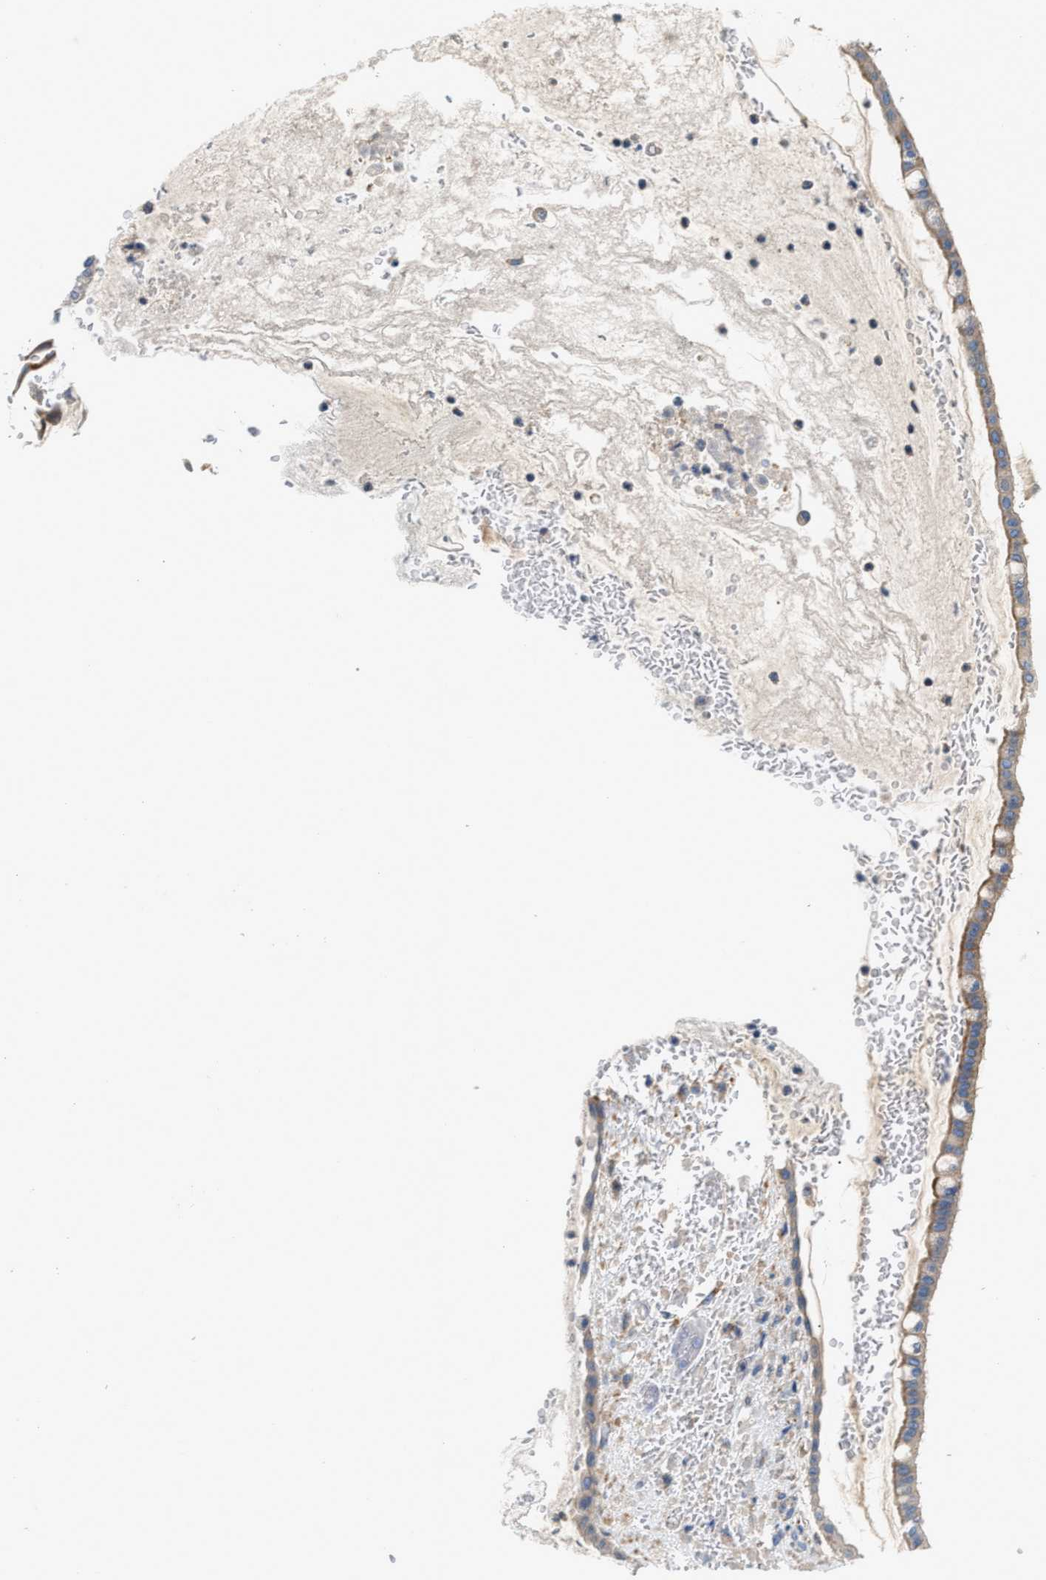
{"staining": {"intensity": "weak", "quantity": "<25%", "location": "cytoplasmic/membranous"}, "tissue": "ovarian cancer", "cell_type": "Tumor cells", "image_type": "cancer", "snomed": [{"axis": "morphology", "description": "Cystadenocarcinoma, mucinous, NOS"}, {"axis": "topography", "description": "Ovary"}], "caption": "Immunohistochemistry (IHC) histopathology image of human ovarian mucinous cystadenocarcinoma stained for a protein (brown), which displays no positivity in tumor cells.", "gene": "NSUN7", "patient": {"sex": "female", "age": 73}}